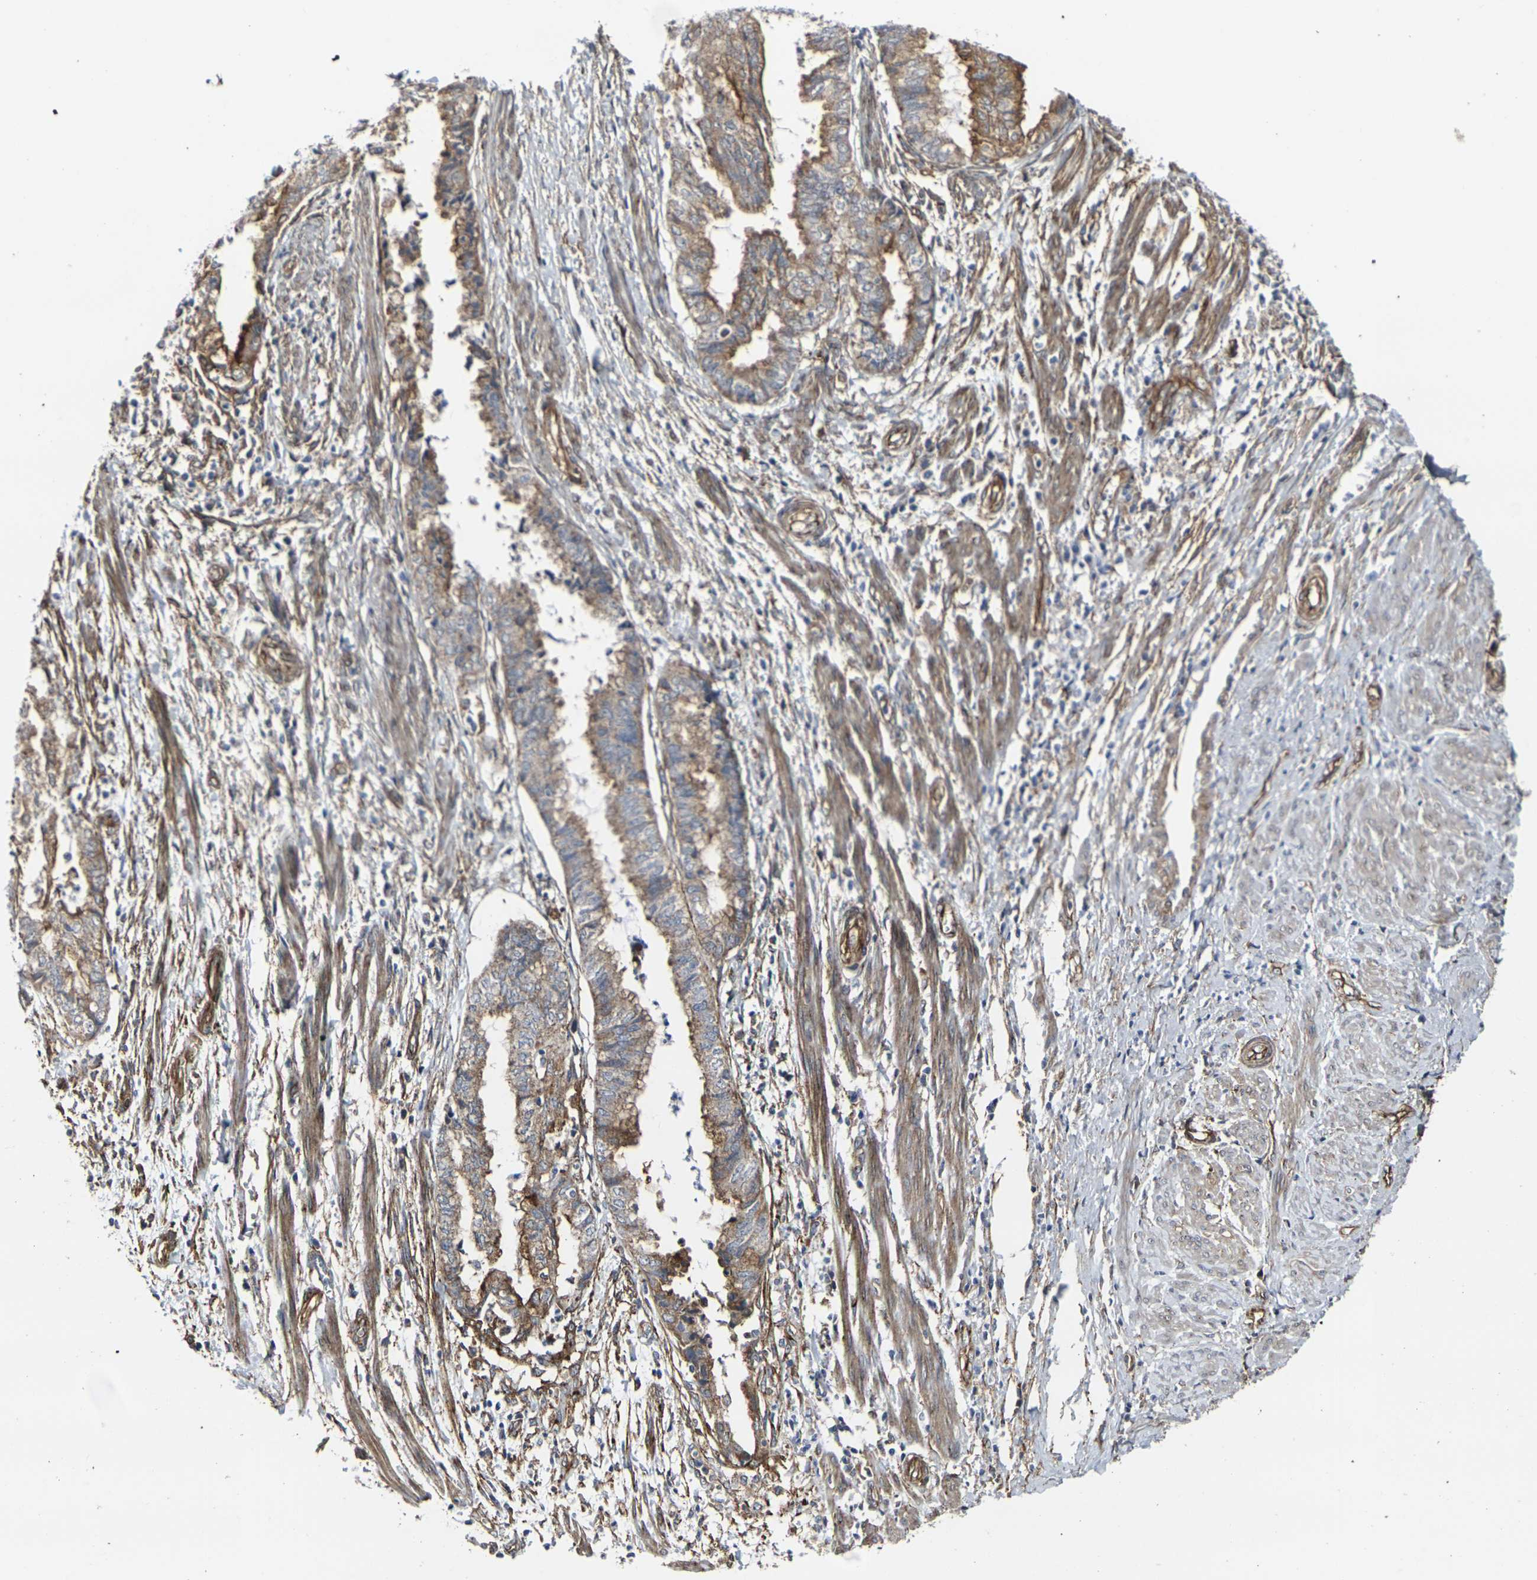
{"staining": {"intensity": "moderate", "quantity": "25%-75%", "location": "cytoplasmic/membranous"}, "tissue": "endometrial cancer", "cell_type": "Tumor cells", "image_type": "cancer", "snomed": [{"axis": "morphology", "description": "Necrosis, NOS"}, {"axis": "morphology", "description": "Adenocarcinoma, NOS"}, {"axis": "topography", "description": "Endometrium"}], "caption": "Endometrial adenocarcinoma stained with a protein marker displays moderate staining in tumor cells.", "gene": "MYOF", "patient": {"sex": "female", "age": 79}}